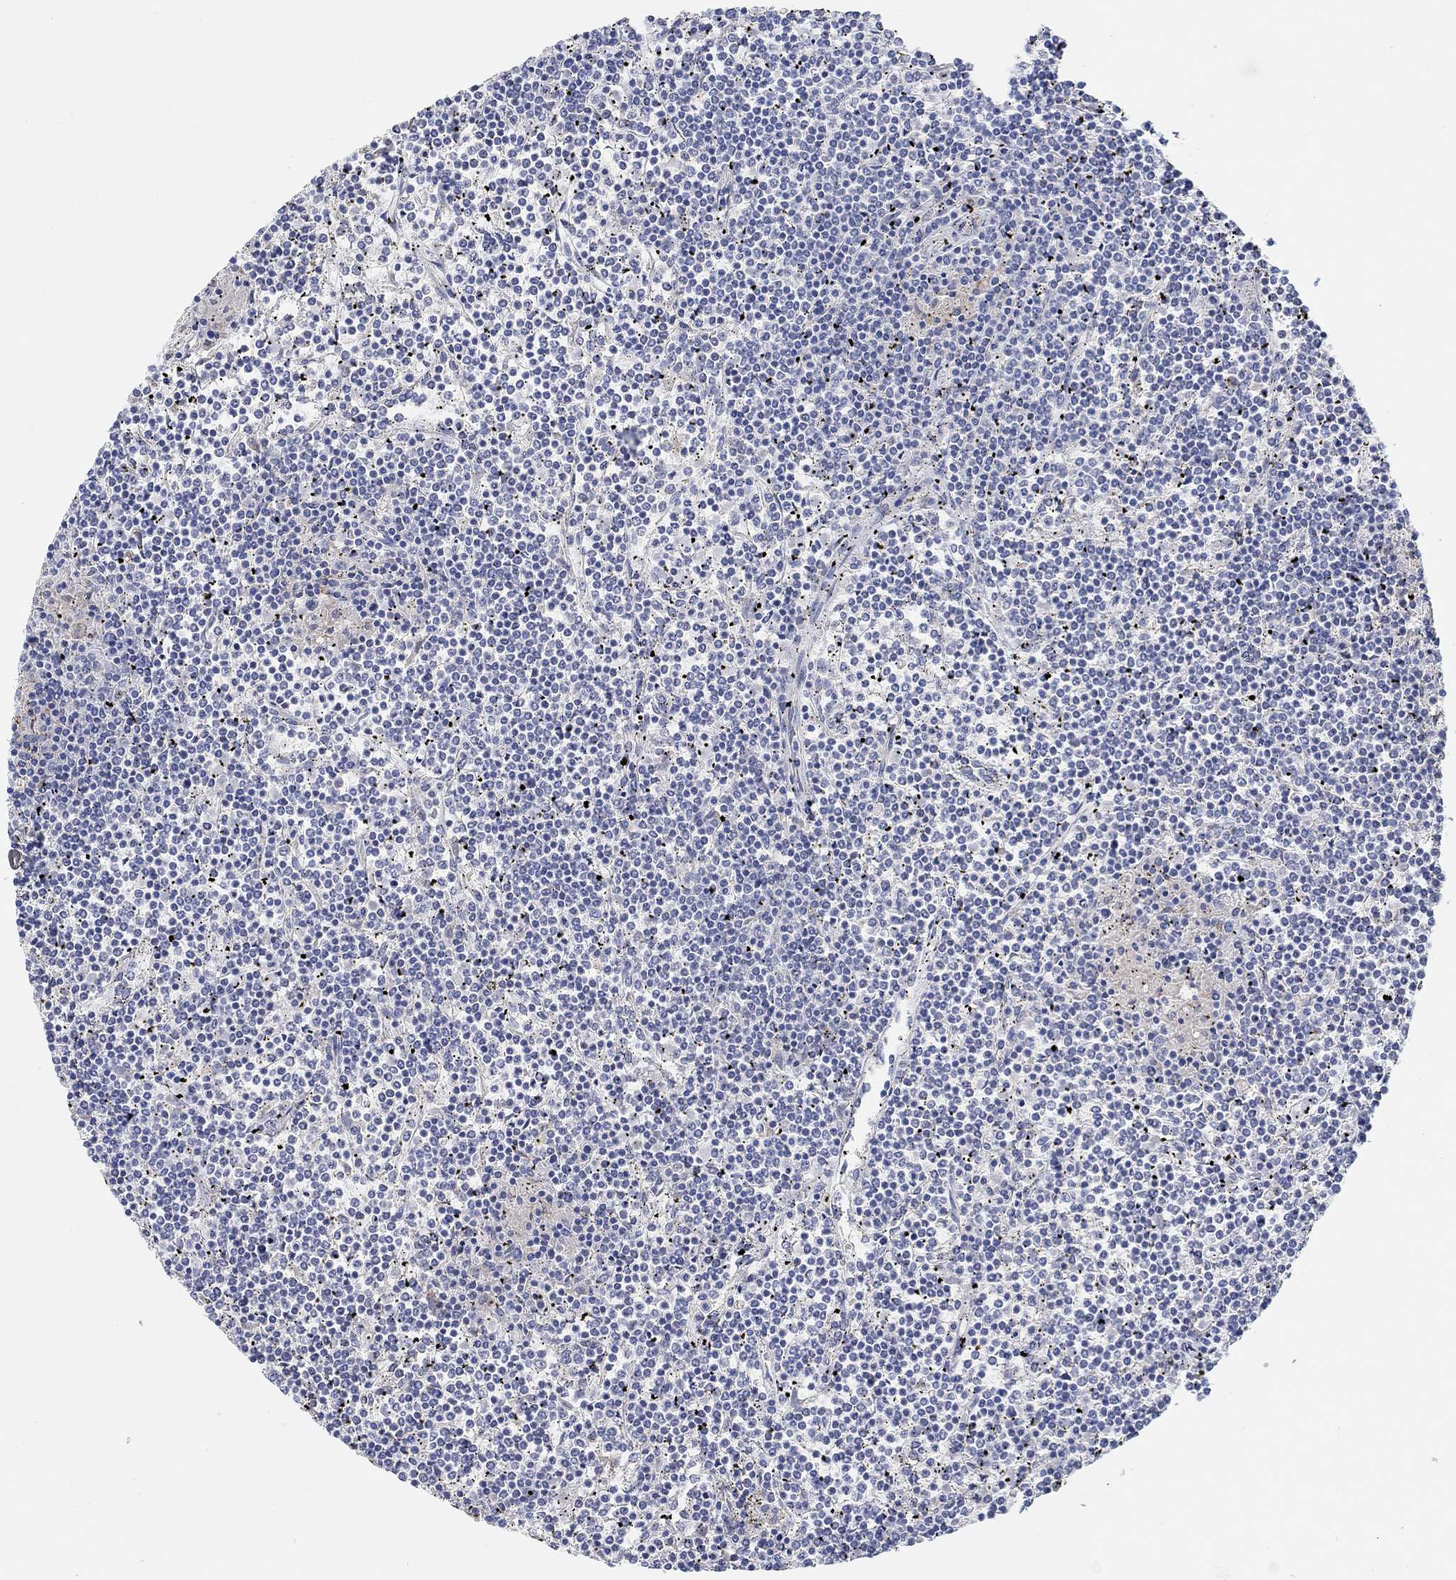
{"staining": {"intensity": "negative", "quantity": "none", "location": "none"}, "tissue": "lymphoma", "cell_type": "Tumor cells", "image_type": "cancer", "snomed": [{"axis": "morphology", "description": "Malignant lymphoma, non-Hodgkin's type, Low grade"}, {"axis": "topography", "description": "Spleen"}], "caption": "Tumor cells are negative for brown protein staining in low-grade malignant lymphoma, non-Hodgkin's type. (Stains: DAB immunohistochemistry (IHC) with hematoxylin counter stain, Microscopy: brightfield microscopy at high magnification).", "gene": "RGS1", "patient": {"sex": "female", "age": 19}}